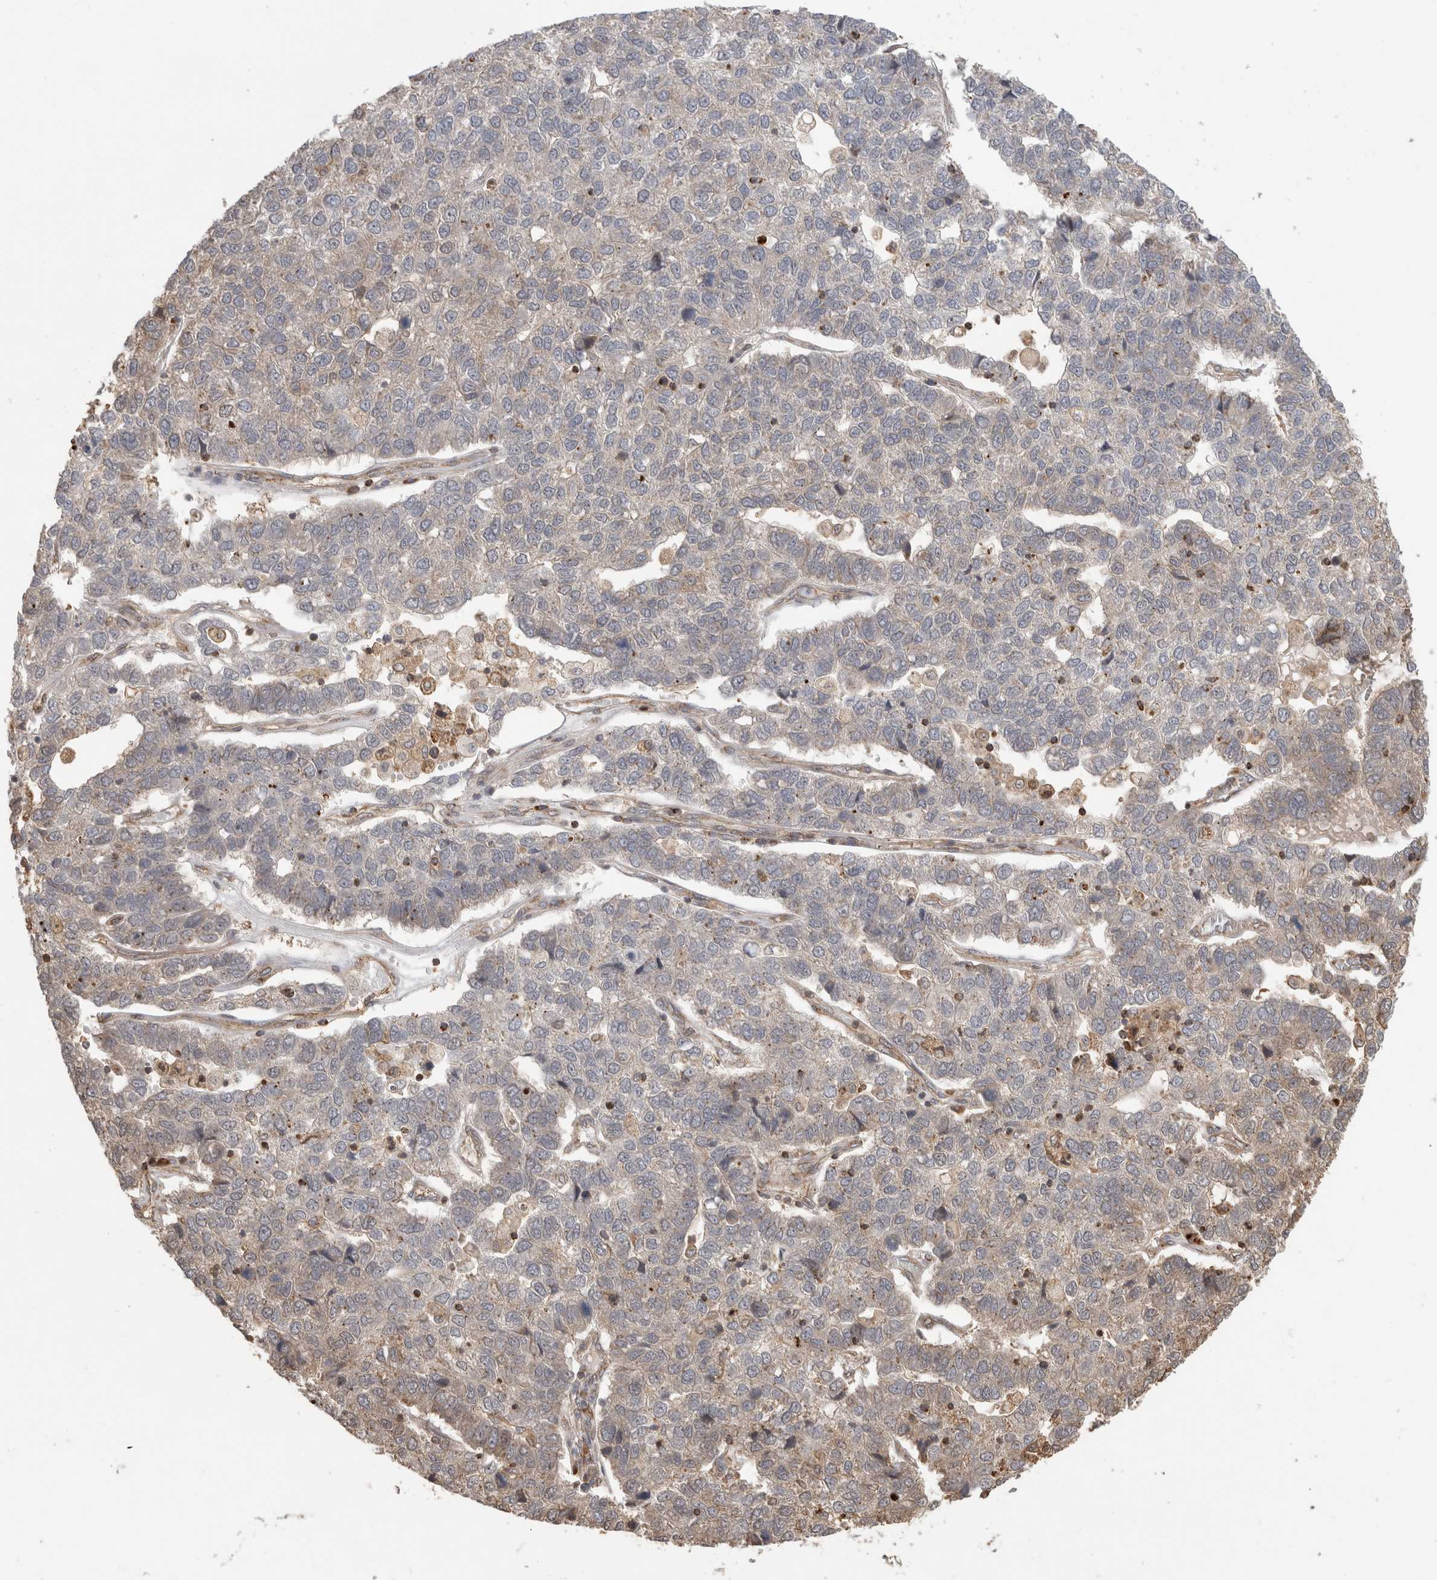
{"staining": {"intensity": "negative", "quantity": "none", "location": "none"}, "tissue": "pancreatic cancer", "cell_type": "Tumor cells", "image_type": "cancer", "snomed": [{"axis": "morphology", "description": "Adenocarcinoma, NOS"}, {"axis": "topography", "description": "Pancreas"}], "caption": "The immunohistochemistry image has no significant staining in tumor cells of adenocarcinoma (pancreatic) tissue.", "gene": "IMMP2L", "patient": {"sex": "female", "age": 61}}